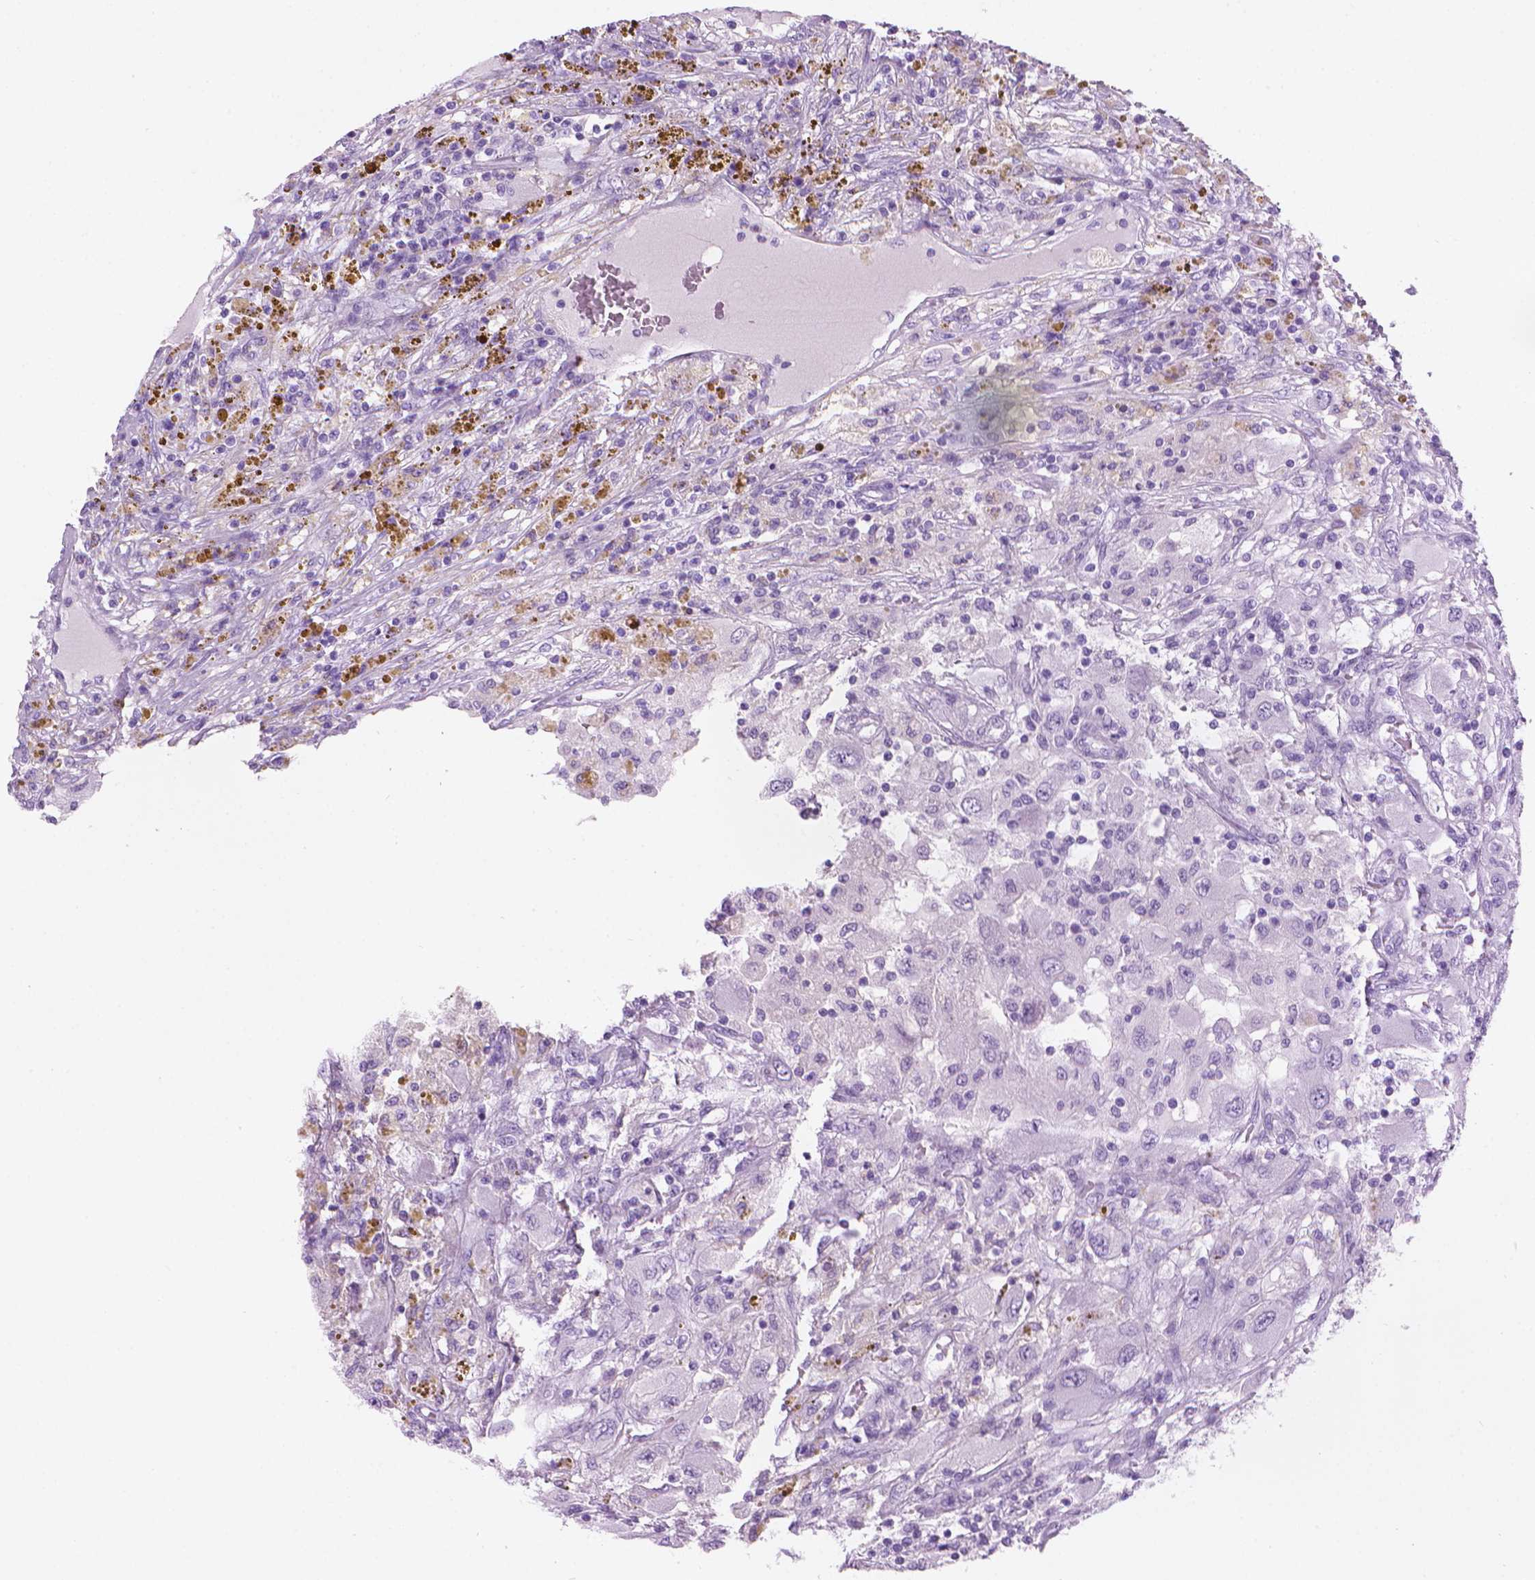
{"staining": {"intensity": "negative", "quantity": "none", "location": "none"}, "tissue": "renal cancer", "cell_type": "Tumor cells", "image_type": "cancer", "snomed": [{"axis": "morphology", "description": "Adenocarcinoma, NOS"}, {"axis": "topography", "description": "Kidney"}], "caption": "High magnification brightfield microscopy of renal adenocarcinoma stained with DAB (3,3'-diaminobenzidine) (brown) and counterstained with hematoxylin (blue): tumor cells show no significant staining.", "gene": "TTC29", "patient": {"sex": "female", "age": 67}}